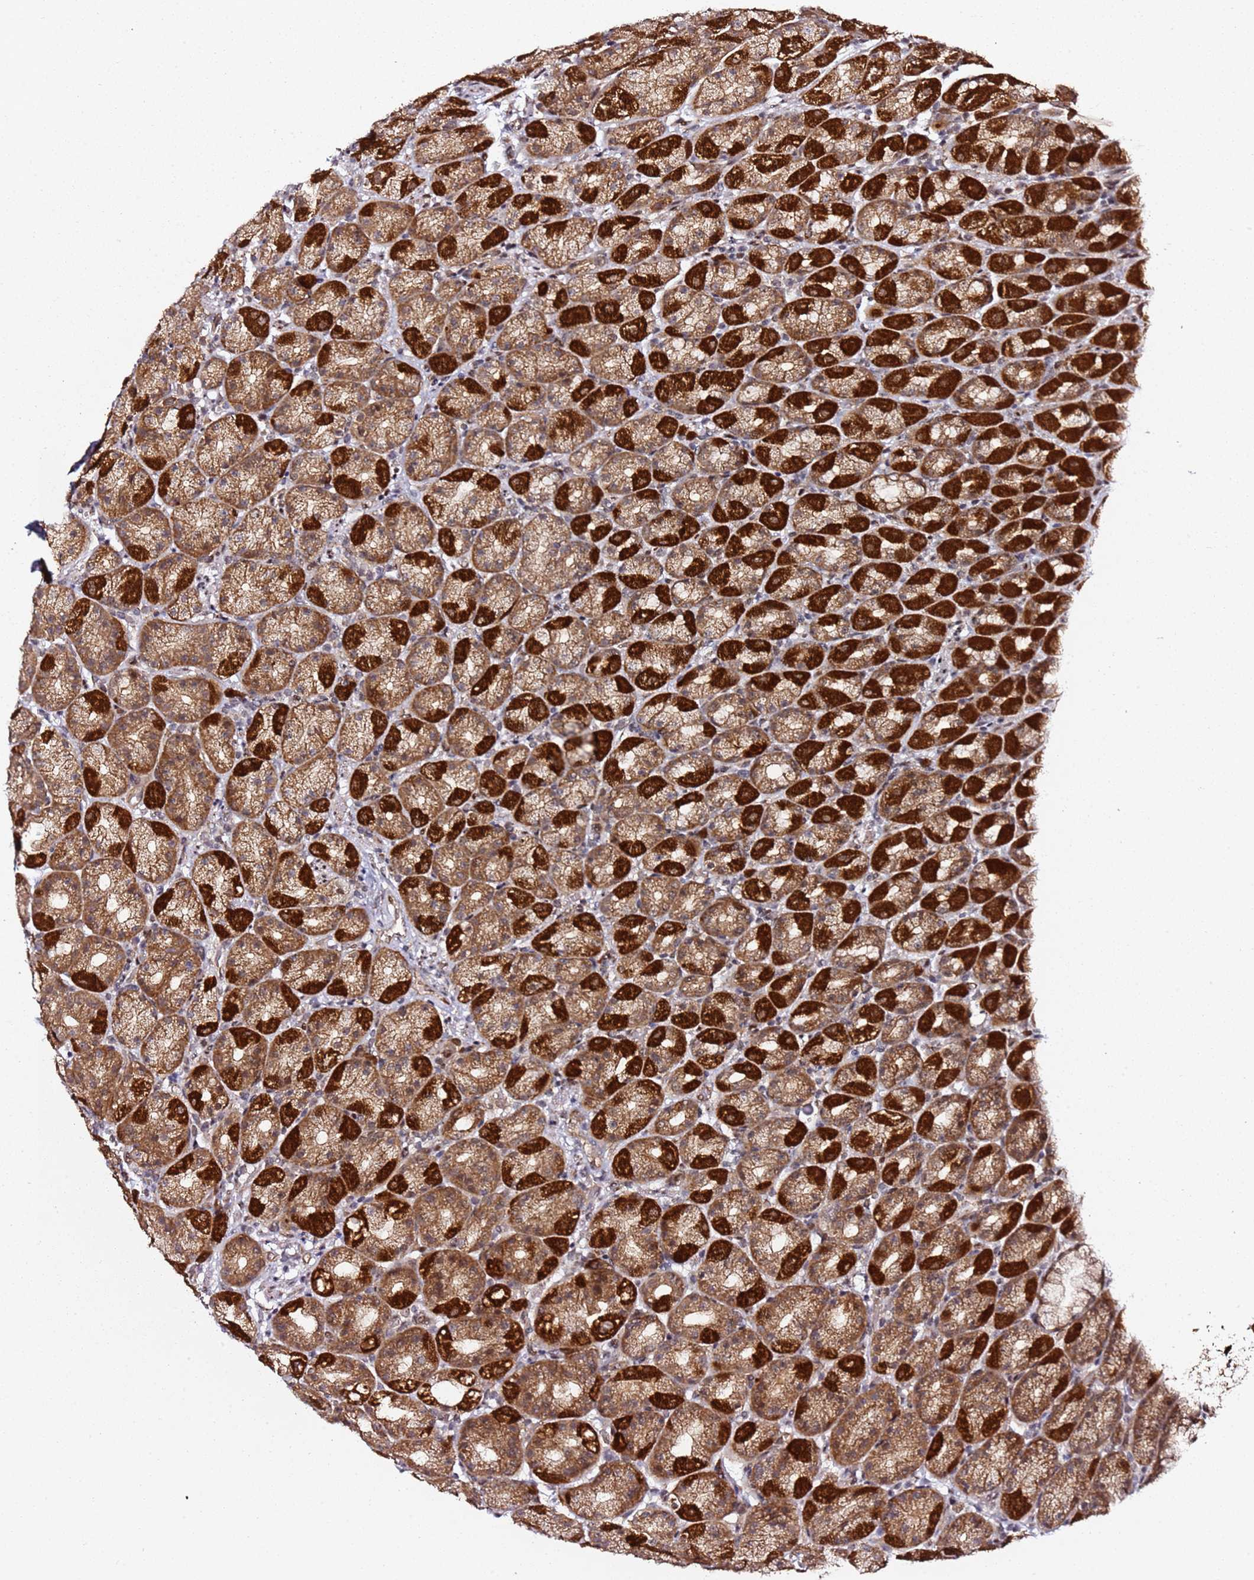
{"staining": {"intensity": "strong", "quantity": ">75%", "location": "cytoplasmic/membranous,nuclear"}, "tissue": "stomach", "cell_type": "Glandular cells", "image_type": "normal", "snomed": [{"axis": "morphology", "description": "Normal tissue, NOS"}, {"axis": "topography", "description": "Stomach, upper"}, {"axis": "topography", "description": "Stomach"}], "caption": "IHC of benign stomach shows high levels of strong cytoplasmic/membranous,nuclear staining in approximately >75% of glandular cells. The protein is shown in brown color, while the nuclei are stained blue.", "gene": "TP53AIP1", "patient": {"sex": "male", "age": 68}}